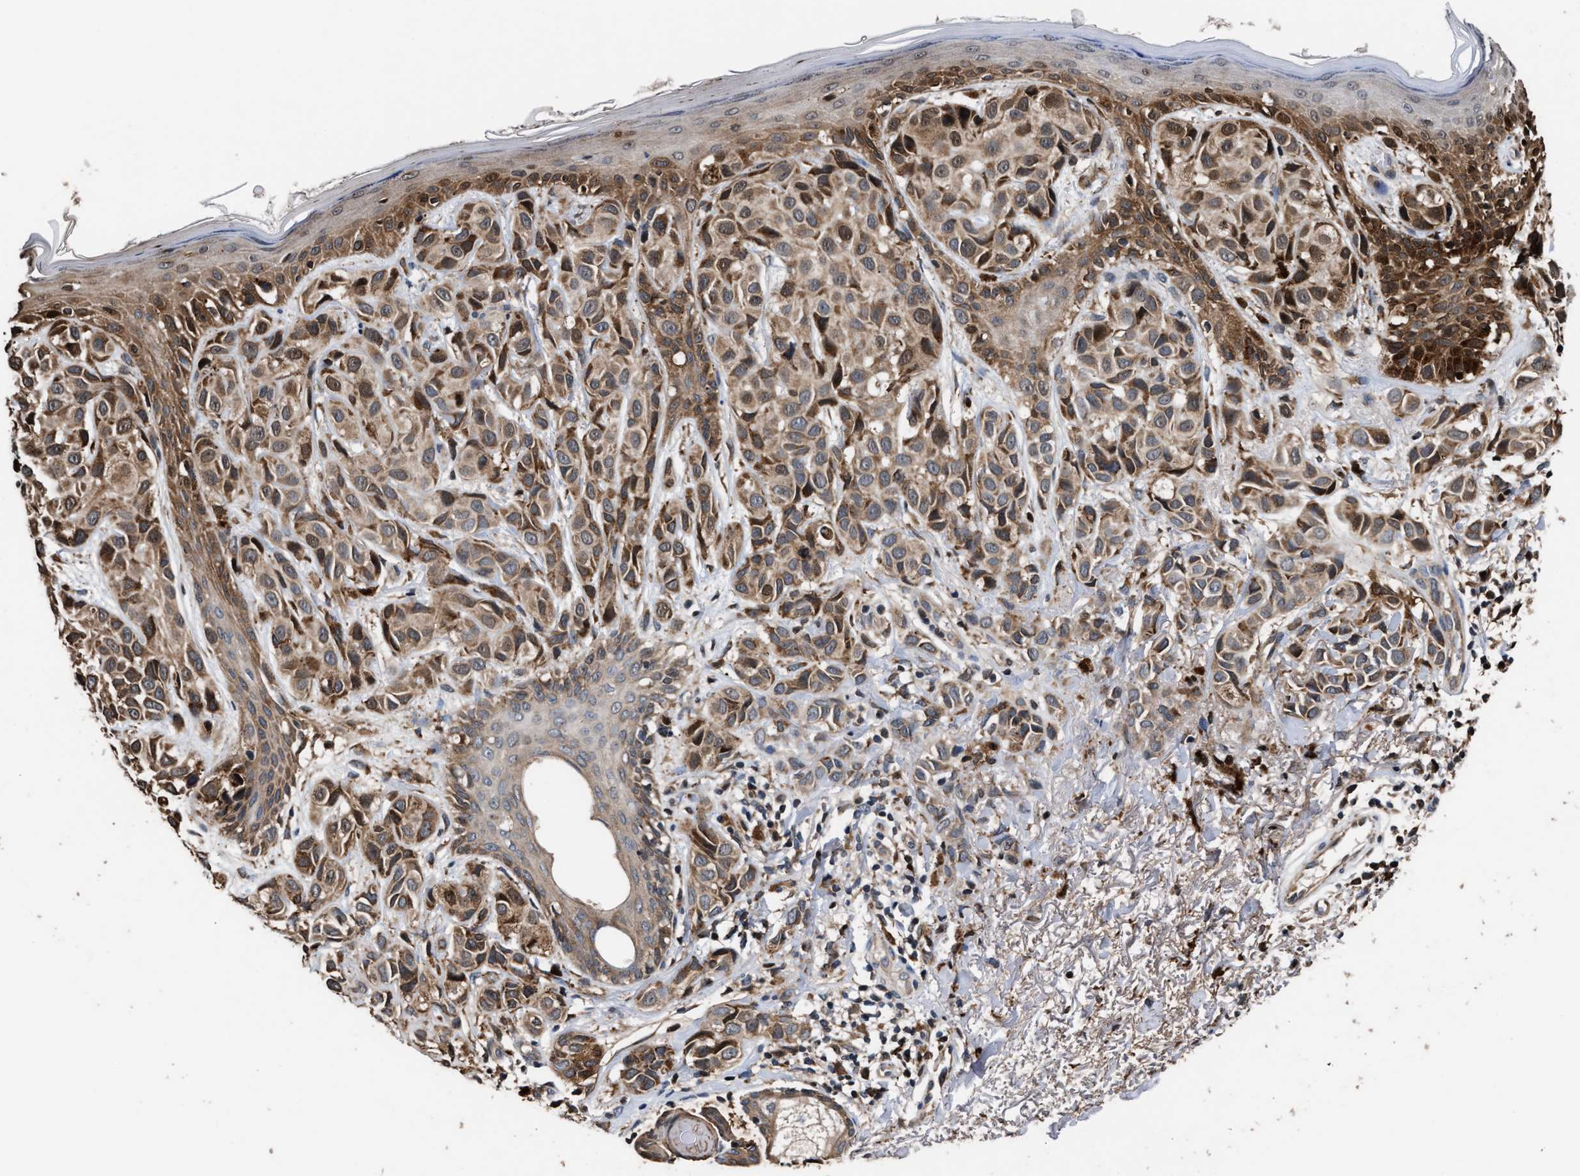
{"staining": {"intensity": "moderate", "quantity": ">75%", "location": "cytoplasmic/membranous,nuclear"}, "tissue": "melanoma", "cell_type": "Tumor cells", "image_type": "cancer", "snomed": [{"axis": "morphology", "description": "Malignant melanoma, NOS"}, {"axis": "topography", "description": "Skin"}], "caption": "IHC image of neoplastic tissue: human malignant melanoma stained using immunohistochemistry displays medium levels of moderate protein expression localized specifically in the cytoplasmic/membranous and nuclear of tumor cells, appearing as a cytoplasmic/membranous and nuclear brown color.", "gene": "GOSR1", "patient": {"sex": "female", "age": 58}}